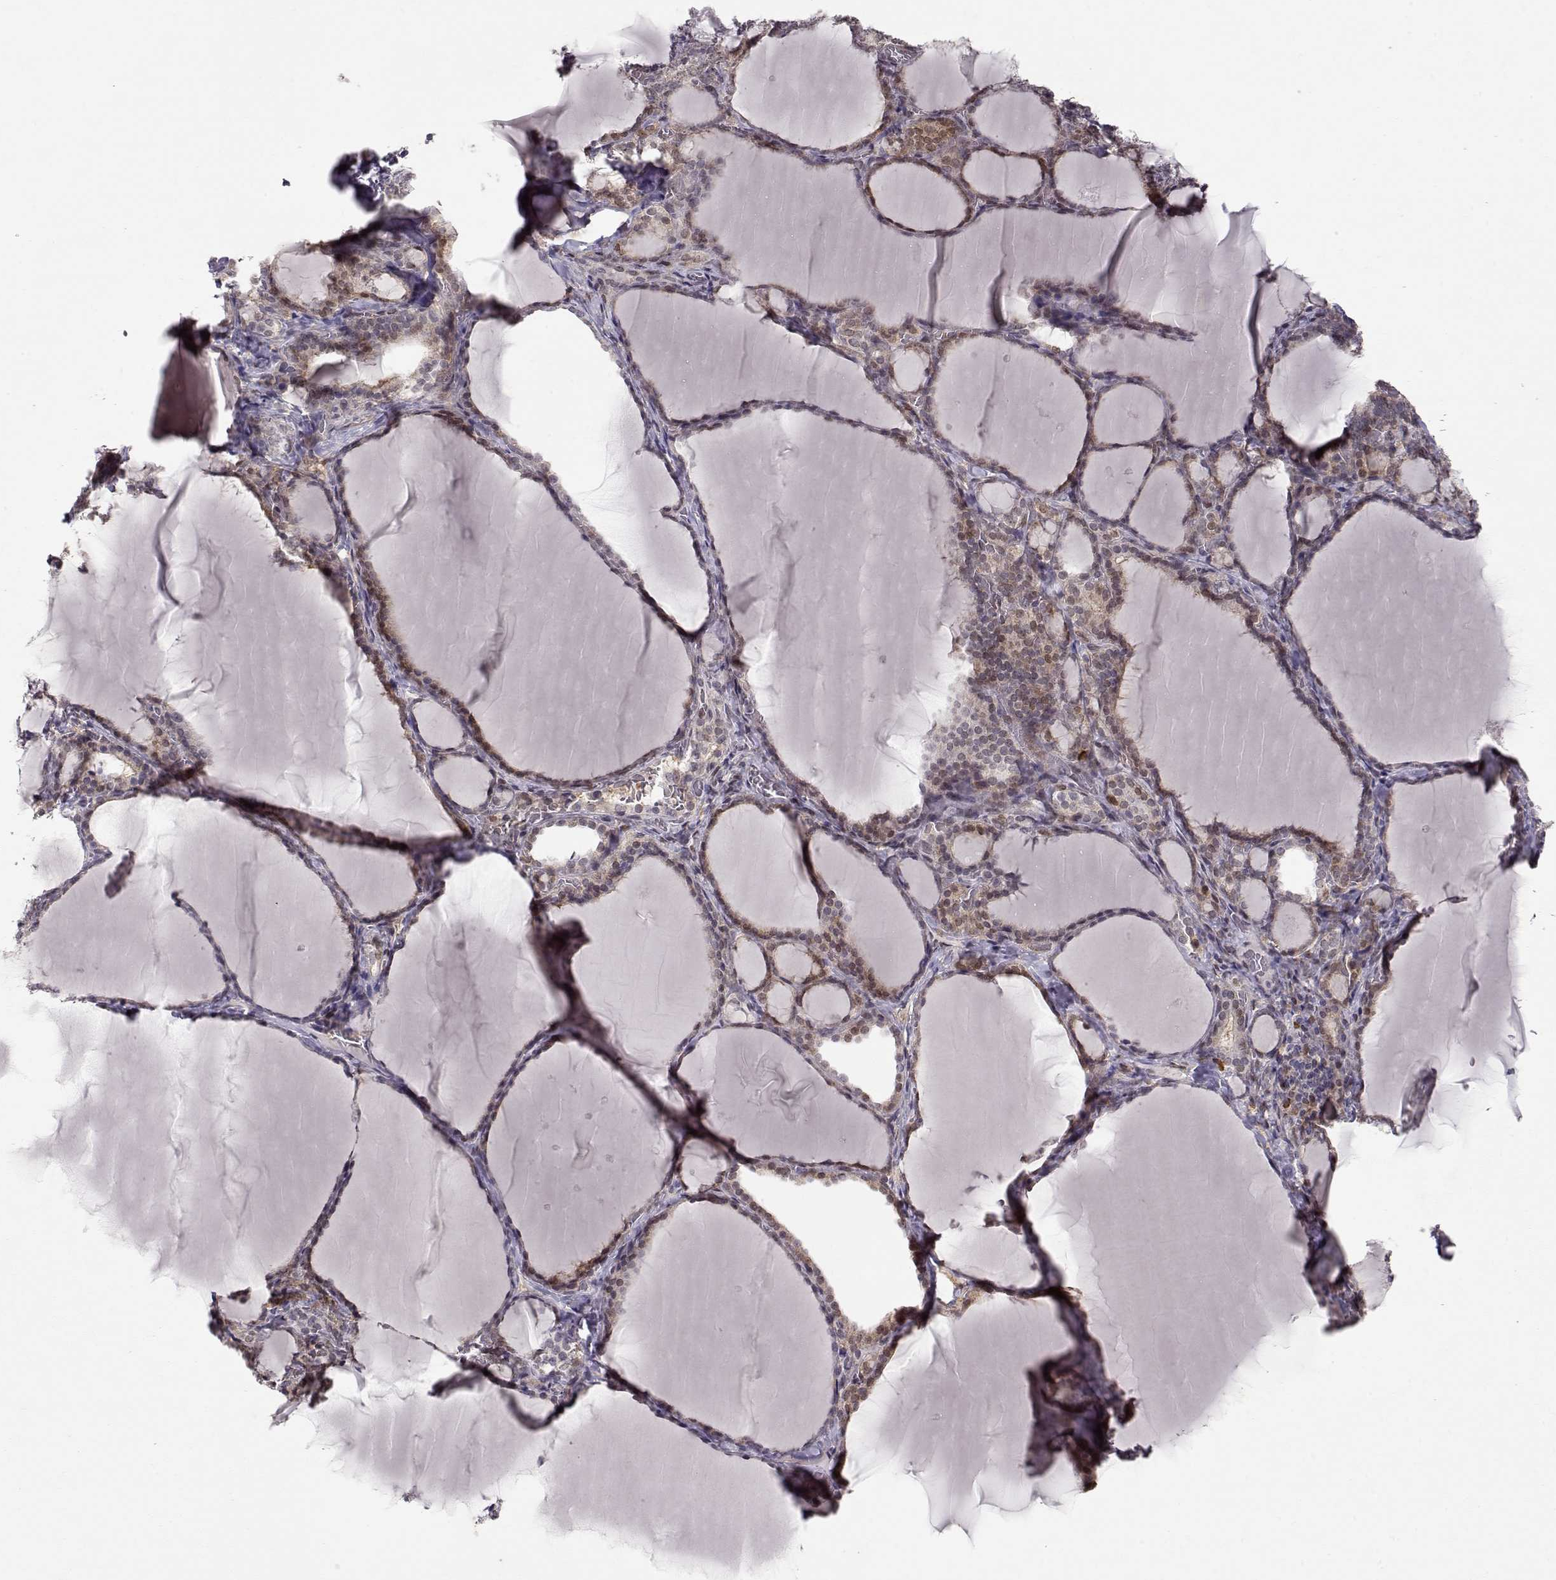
{"staining": {"intensity": "moderate", "quantity": "25%-75%", "location": "nuclear"}, "tissue": "thyroid gland", "cell_type": "Glandular cells", "image_type": "normal", "snomed": [{"axis": "morphology", "description": "Normal tissue, NOS"}, {"axis": "morphology", "description": "Hyperplasia, NOS"}, {"axis": "topography", "description": "Thyroid gland"}], "caption": "Immunohistochemical staining of unremarkable thyroid gland exhibits medium levels of moderate nuclear positivity in approximately 25%-75% of glandular cells. The staining was performed using DAB to visualize the protein expression in brown, while the nuclei were stained in blue with hematoxylin (Magnification: 20x).", "gene": "CDK4", "patient": {"sex": "female", "age": 27}}